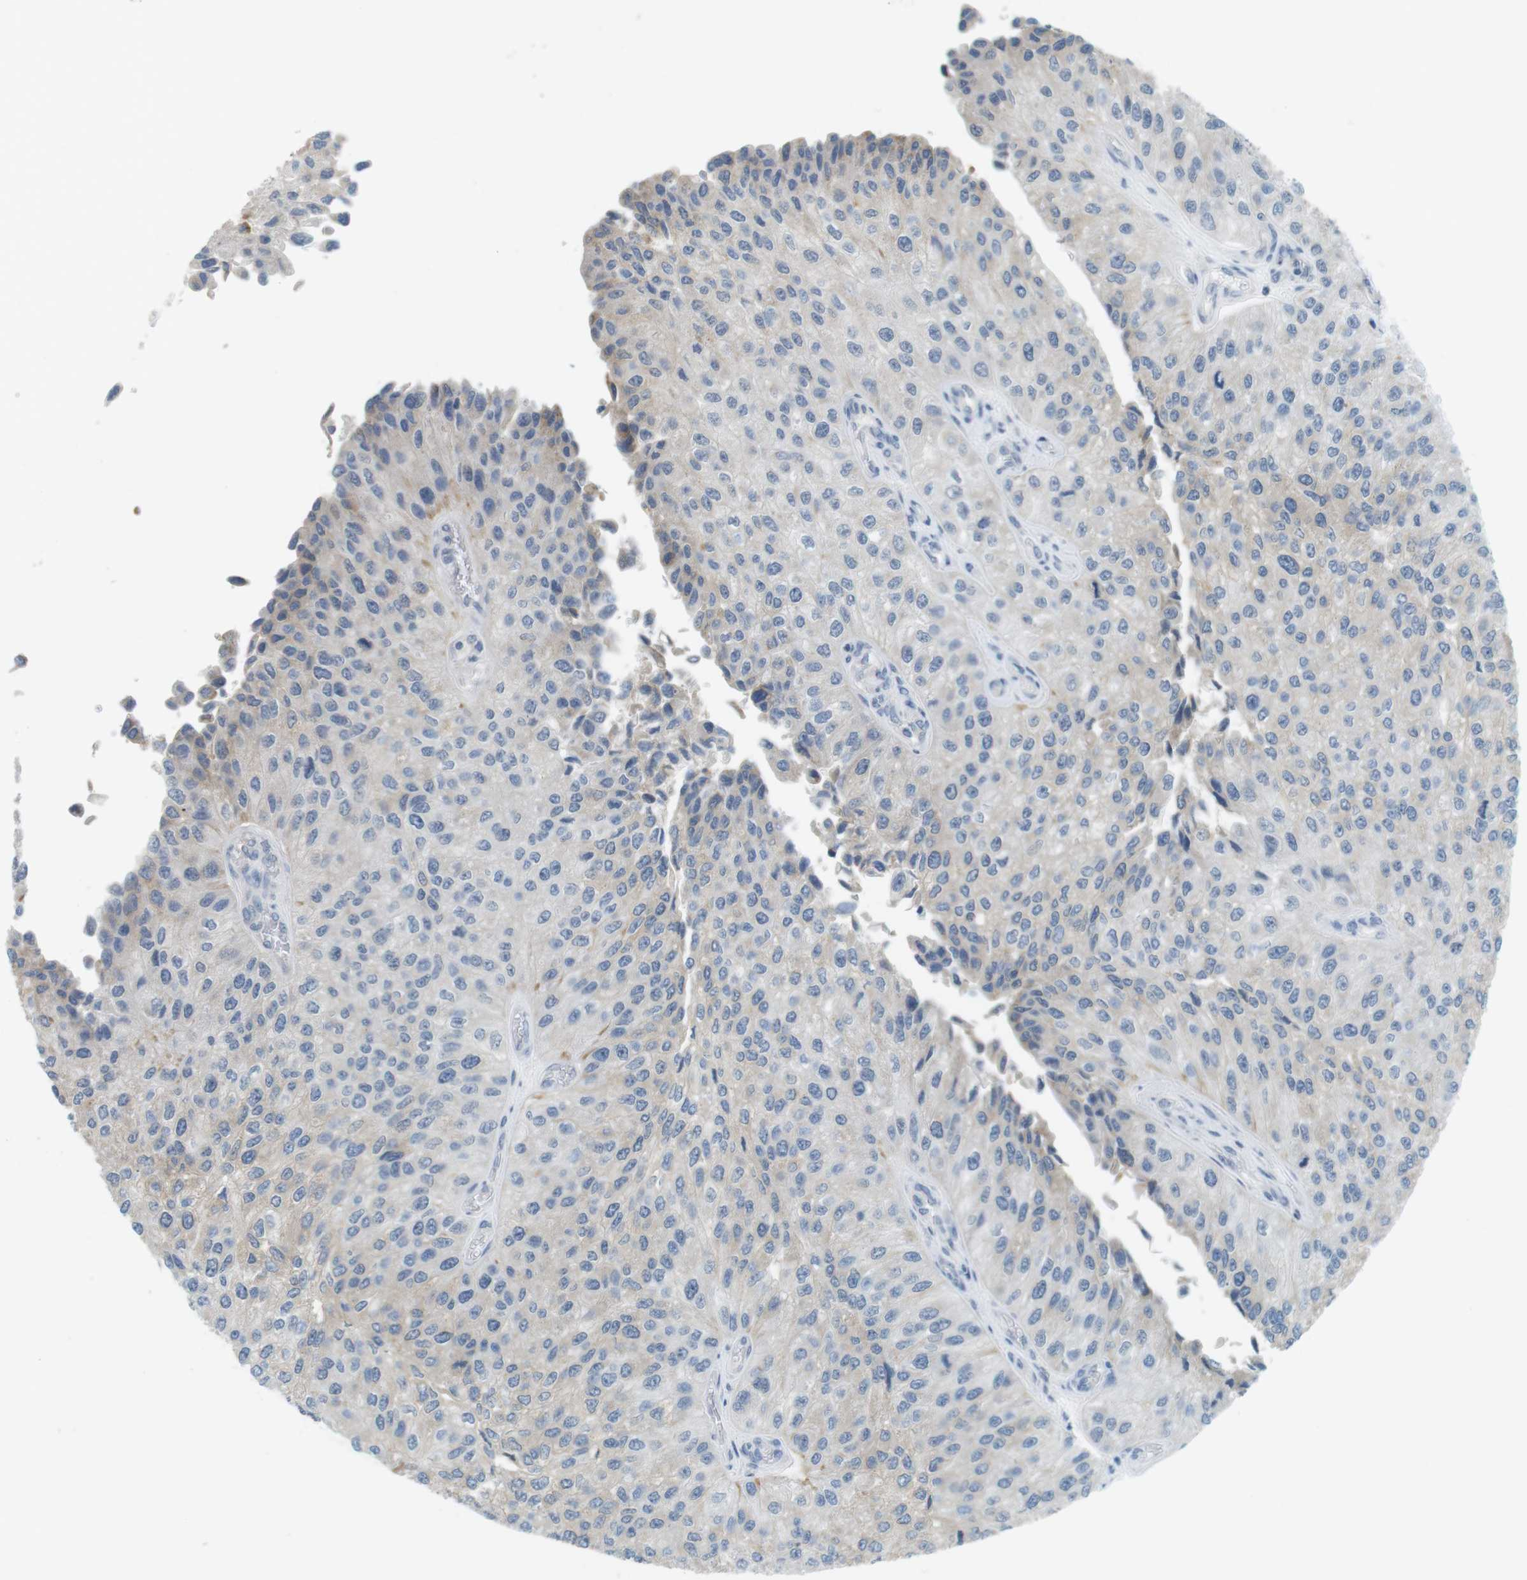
{"staining": {"intensity": "weak", "quantity": "25%-75%", "location": "cytoplasmic/membranous"}, "tissue": "urothelial cancer", "cell_type": "Tumor cells", "image_type": "cancer", "snomed": [{"axis": "morphology", "description": "Urothelial carcinoma, High grade"}, {"axis": "topography", "description": "Kidney"}, {"axis": "topography", "description": "Urinary bladder"}], "caption": "IHC photomicrograph of neoplastic tissue: human urothelial cancer stained using IHC exhibits low levels of weak protein expression localized specifically in the cytoplasmic/membranous of tumor cells, appearing as a cytoplasmic/membranous brown color.", "gene": "MUC5B", "patient": {"sex": "male", "age": 77}}